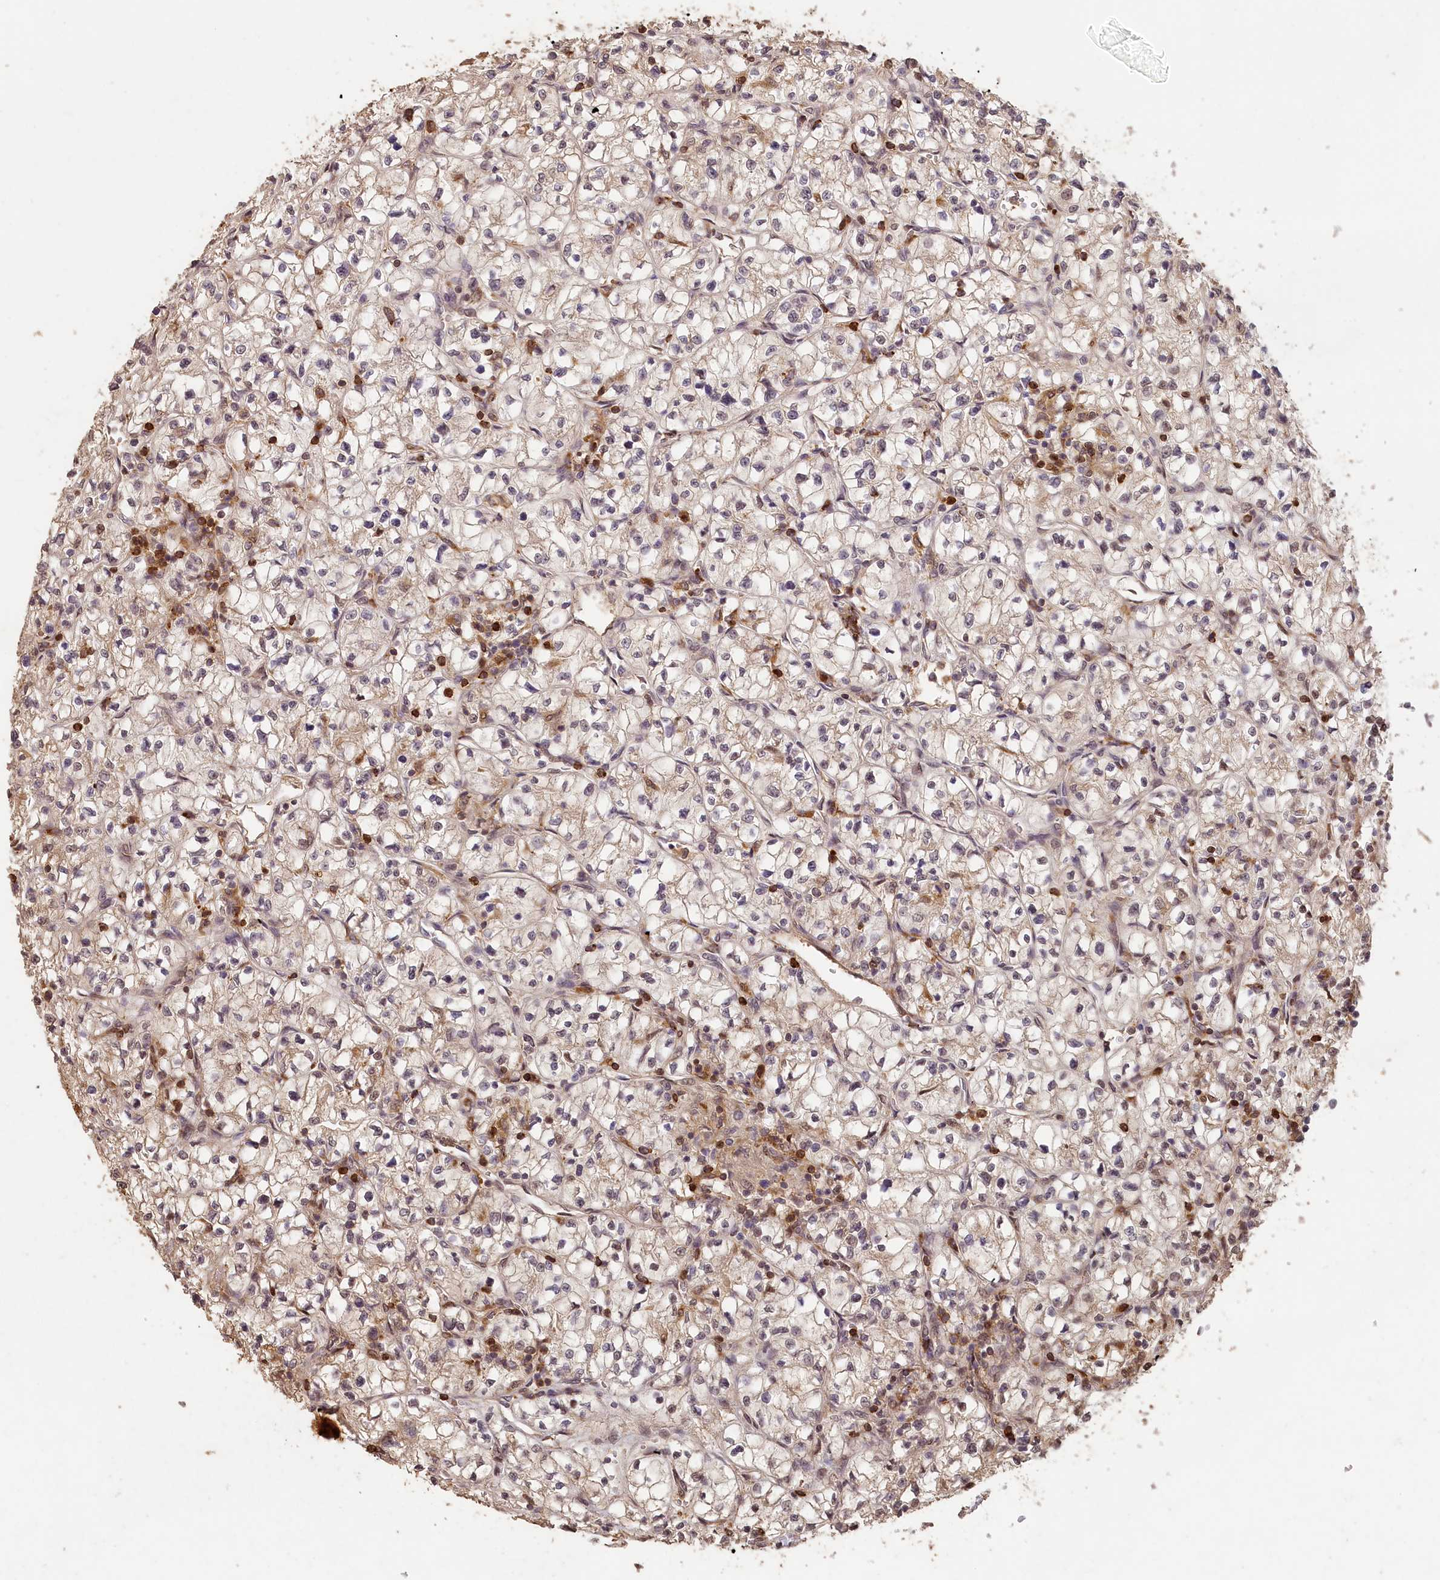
{"staining": {"intensity": "weak", "quantity": "<25%", "location": "cytoplasmic/membranous"}, "tissue": "renal cancer", "cell_type": "Tumor cells", "image_type": "cancer", "snomed": [{"axis": "morphology", "description": "Adenocarcinoma, NOS"}, {"axis": "topography", "description": "Kidney"}], "caption": "Renal adenocarcinoma was stained to show a protein in brown. There is no significant staining in tumor cells. (Stains: DAB IHC with hematoxylin counter stain, Microscopy: brightfield microscopy at high magnification).", "gene": "MADD", "patient": {"sex": "female", "age": 64}}